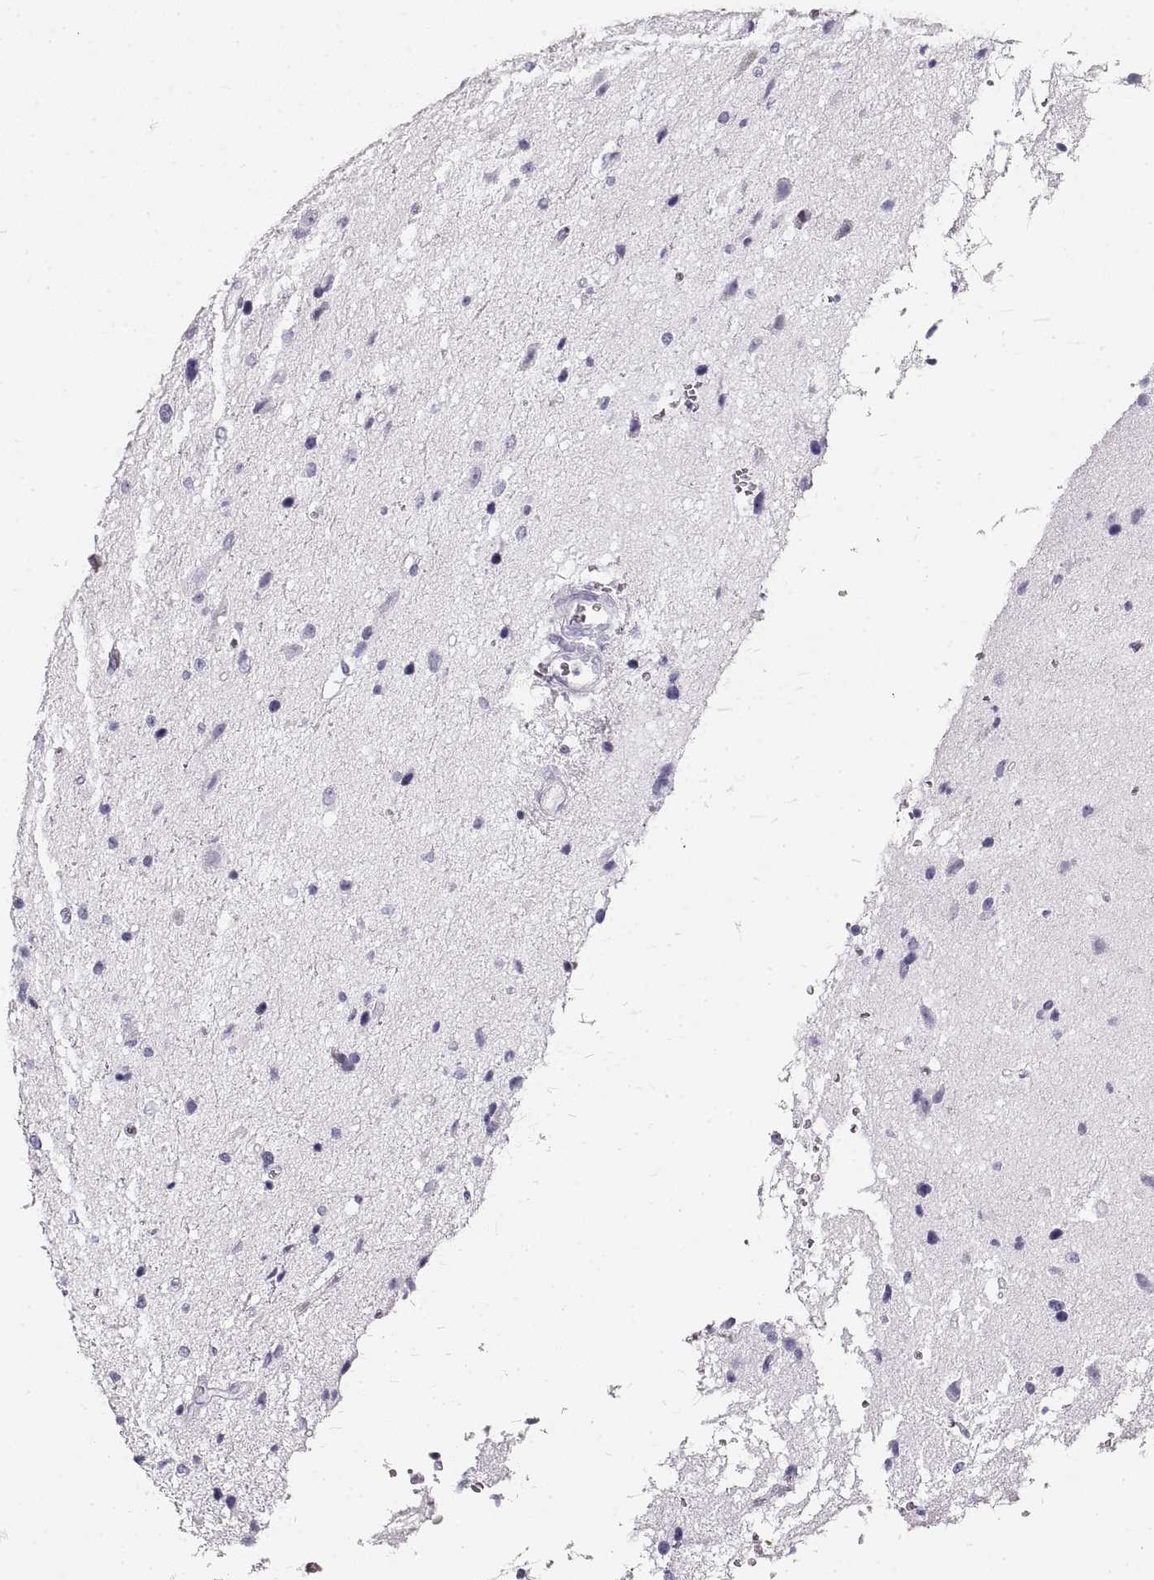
{"staining": {"intensity": "negative", "quantity": "none", "location": "none"}, "tissue": "glioma", "cell_type": "Tumor cells", "image_type": "cancer", "snomed": [{"axis": "morphology", "description": "Glioma, malignant, Low grade"}, {"axis": "topography", "description": "Brain"}], "caption": "This is an immunohistochemistry image of glioma. There is no positivity in tumor cells.", "gene": "CRYAA", "patient": {"sex": "female", "age": 32}}